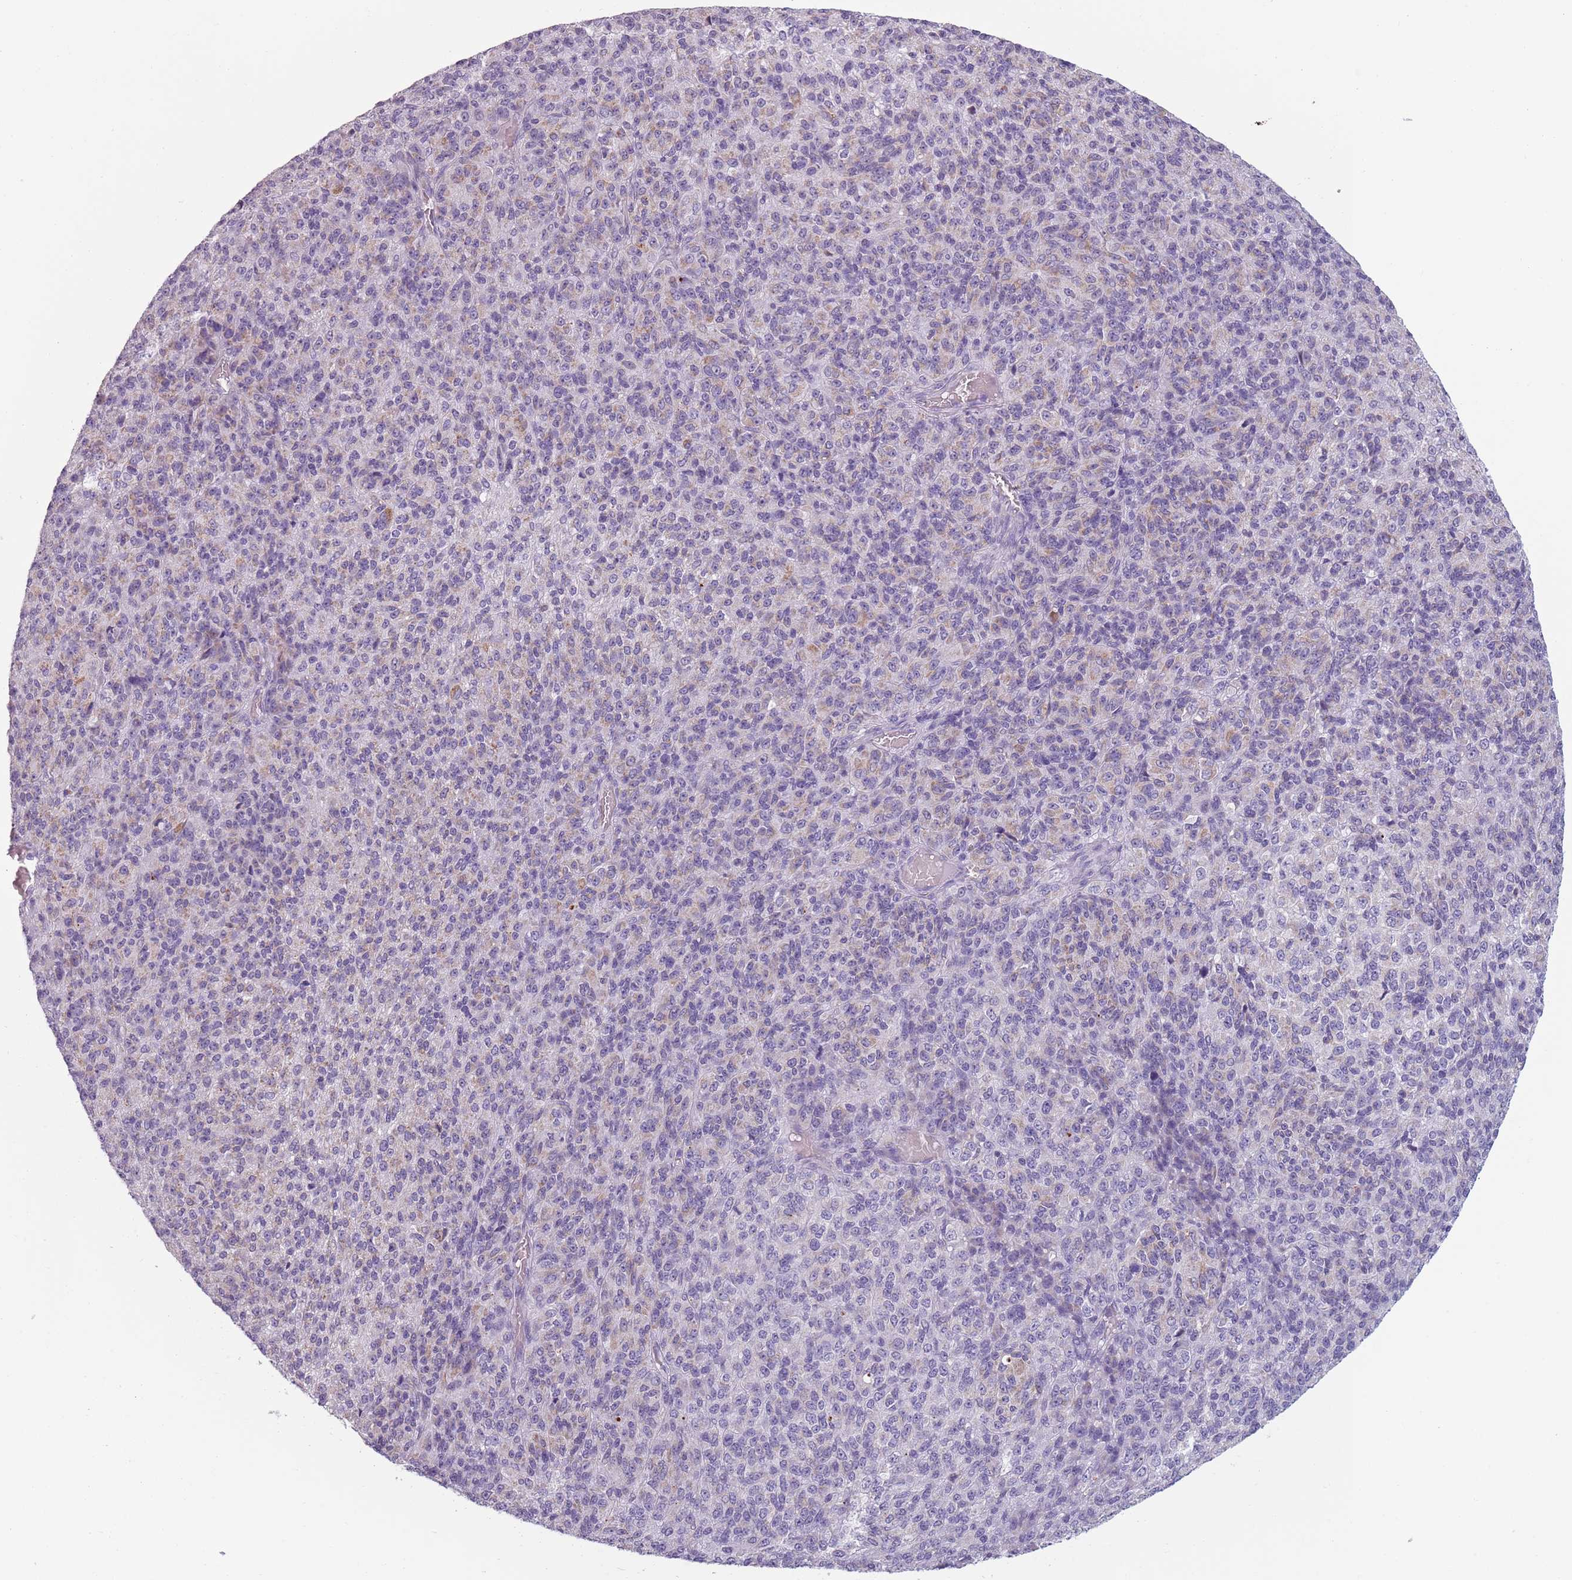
{"staining": {"intensity": "weak", "quantity": "25%-75%", "location": "cytoplasmic/membranous"}, "tissue": "melanoma", "cell_type": "Tumor cells", "image_type": "cancer", "snomed": [{"axis": "morphology", "description": "Malignant melanoma, Metastatic site"}, {"axis": "topography", "description": "Brain"}], "caption": "DAB immunohistochemical staining of human melanoma reveals weak cytoplasmic/membranous protein expression in about 25%-75% of tumor cells.", "gene": "MEGF8", "patient": {"sex": "female", "age": 56}}